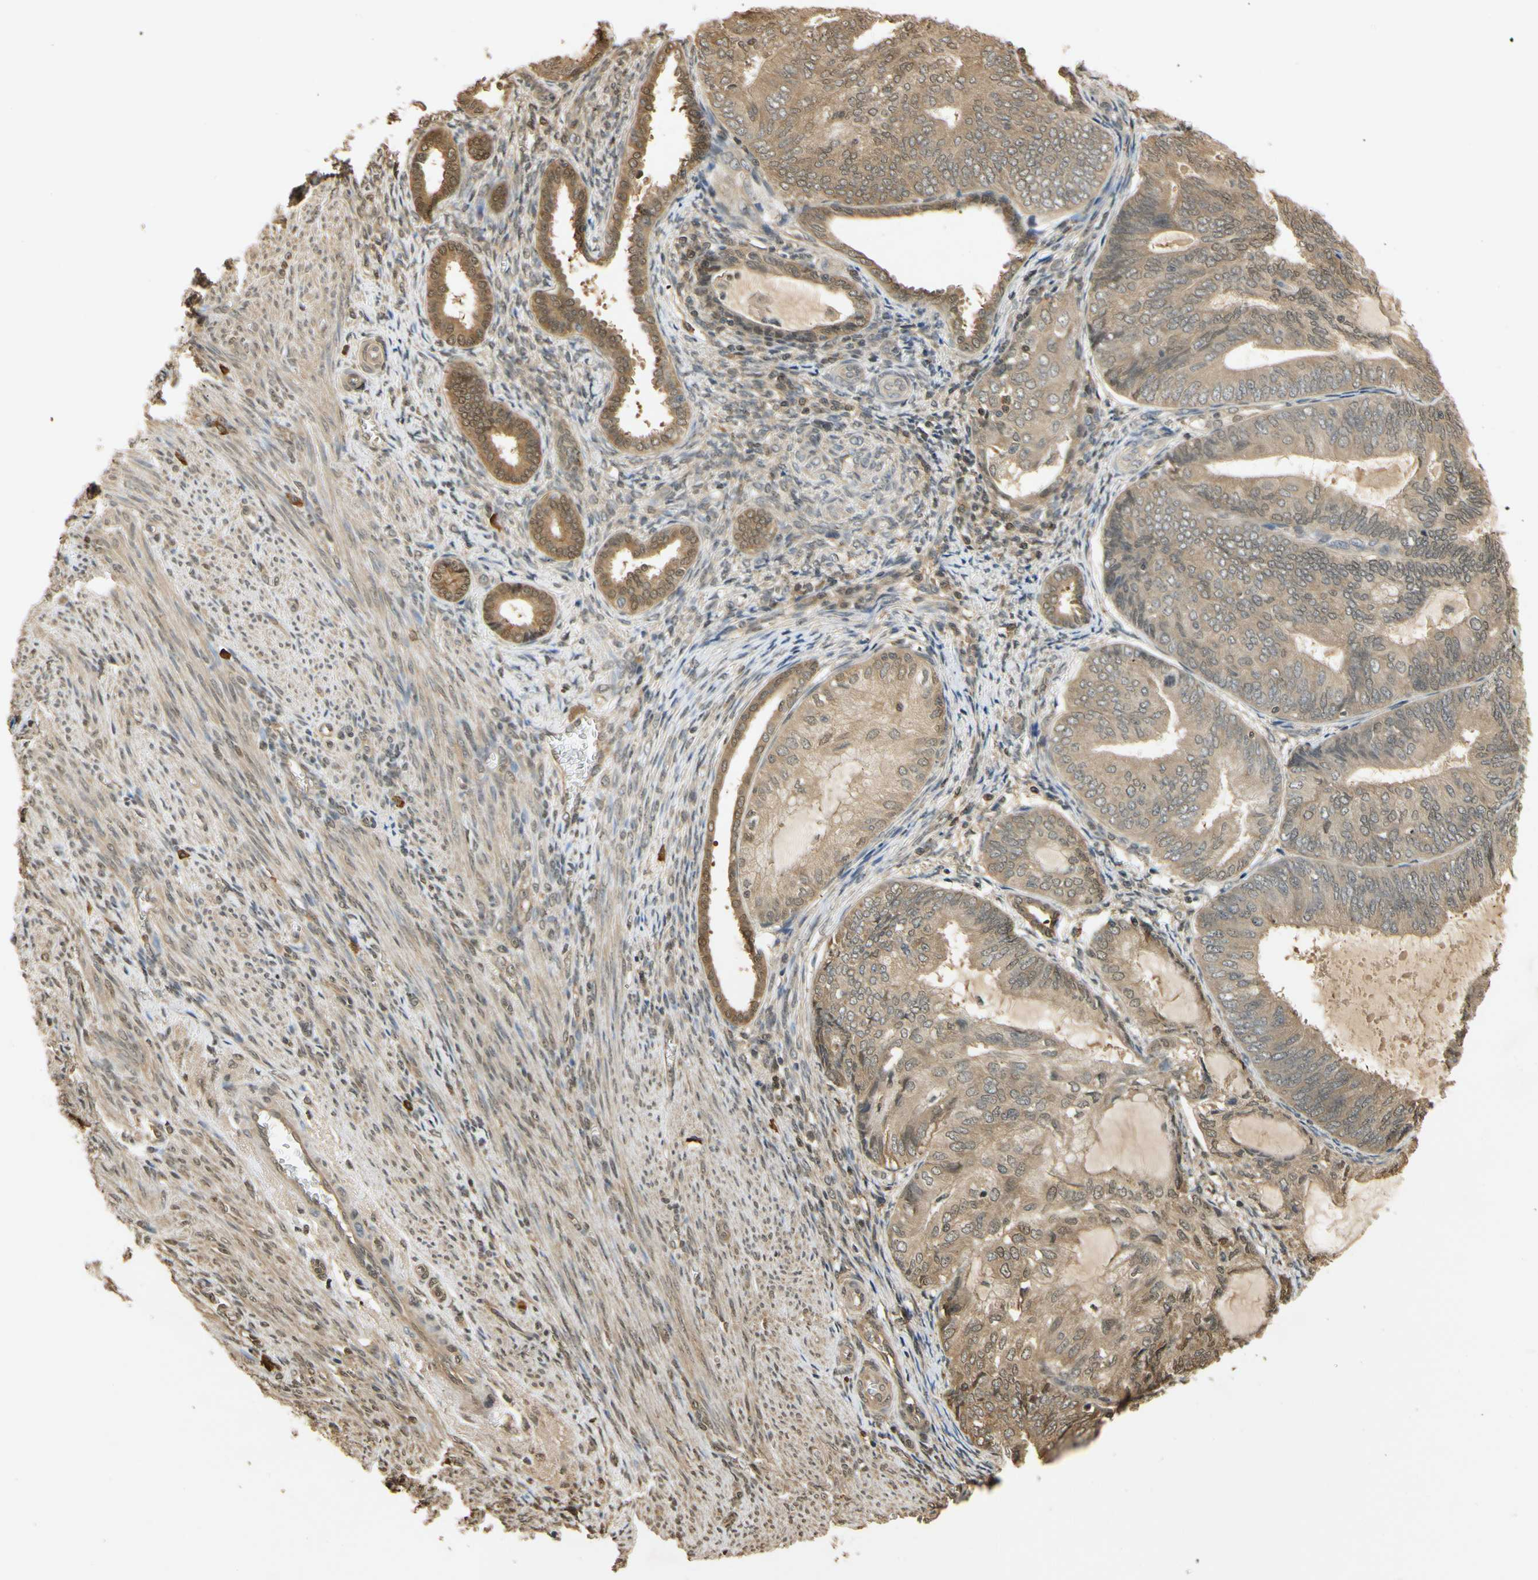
{"staining": {"intensity": "moderate", "quantity": ">75%", "location": "cytoplasmic/membranous"}, "tissue": "endometrial cancer", "cell_type": "Tumor cells", "image_type": "cancer", "snomed": [{"axis": "morphology", "description": "Adenocarcinoma, NOS"}, {"axis": "topography", "description": "Endometrium"}], "caption": "DAB (3,3'-diaminobenzidine) immunohistochemical staining of human endometrial cancer (adenocarcinoma) exhibits moderate cytoplasmic/membranous protein expression in about >75% of tumor cells.", "gene": "SOD1", "patient": {"sex": "female", "age": 81}}